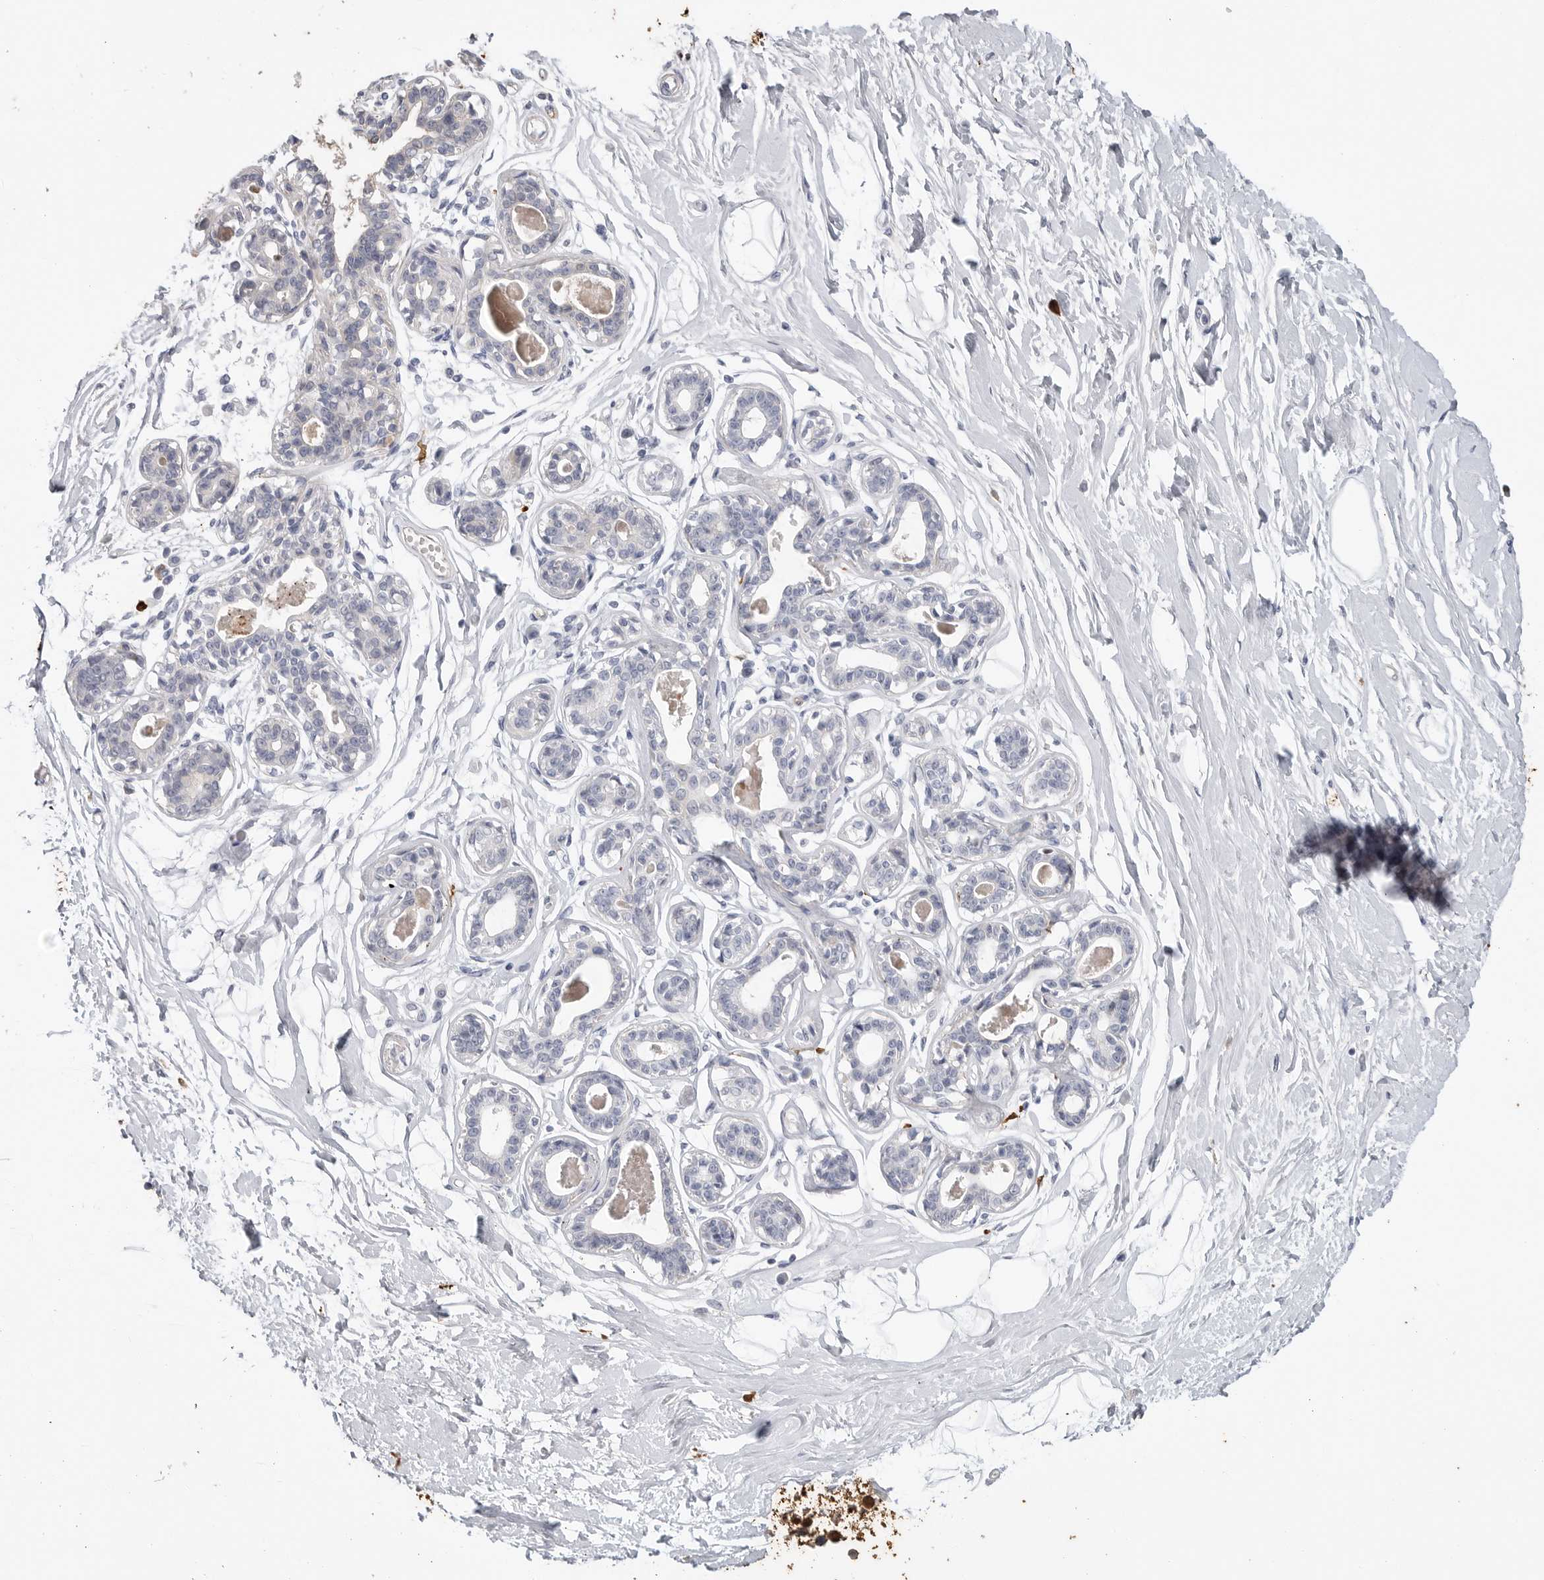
{"staining": {"intensity": "negative", "quantity": "none", "location": "none"}, "tissue": "breast", "cell_type": "Adipocytes", "image_type": "normal", "snomed": [{"axis": "morphology", "description": "Normal tissue, NOS"}, {"axis": "topography", "description": "Breast"}], "caption": "High power microscopy histopathology image of an IHC image of benign breast, revealing no significant expression in adipocytes. (DAB (3,3'-diaminobenzidine) immunohistochemistry (IHC), high magnification).", "gene": "CYB561D1", "patient": {"sex": "female", "age": 45}}